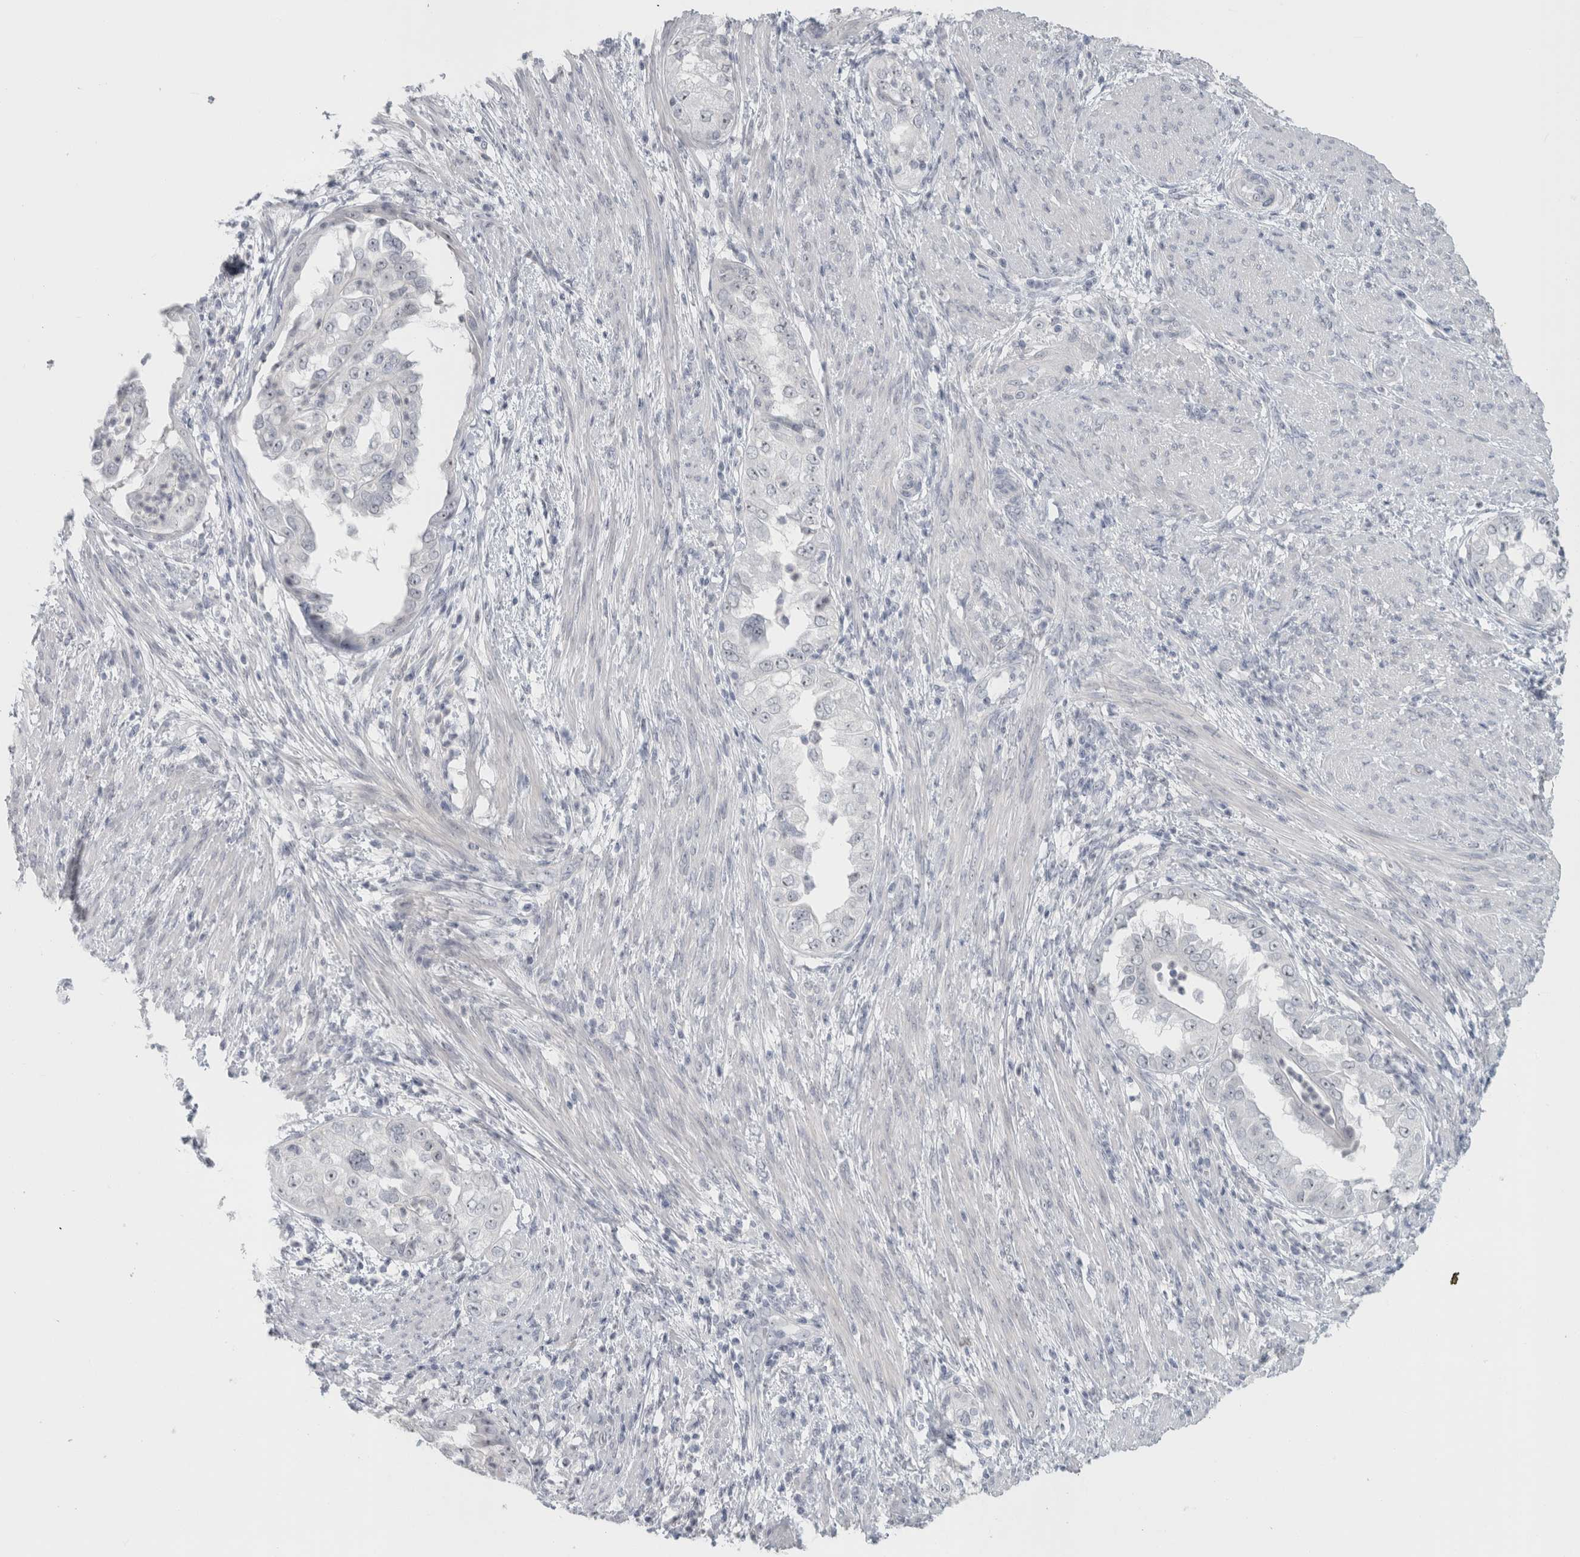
{"staining": {"intensity": "negative", "quantity": "none", "location": "none"}, "tissue": "endometrial cancer", "cell_type": "Tumor cells", "image_type": "cancer", "snomed": [{"axis": "morphology", "description": "Adenocarcinoma, NOS"}, {"axis": "topography", "description": "Endometrium"}], "caption": "A high-resolution image shows immunohistochemistry staining of endometrial cancer, which demonstrates no significant positivity in tumor cells. (Brightfield microscopy of DAB (3,3'-diaminobenzidine) immunohistochemistry (IHC) at high magnification).", "gene": "FMR1NB", "patient": {"sex": "female", "age": 85}}